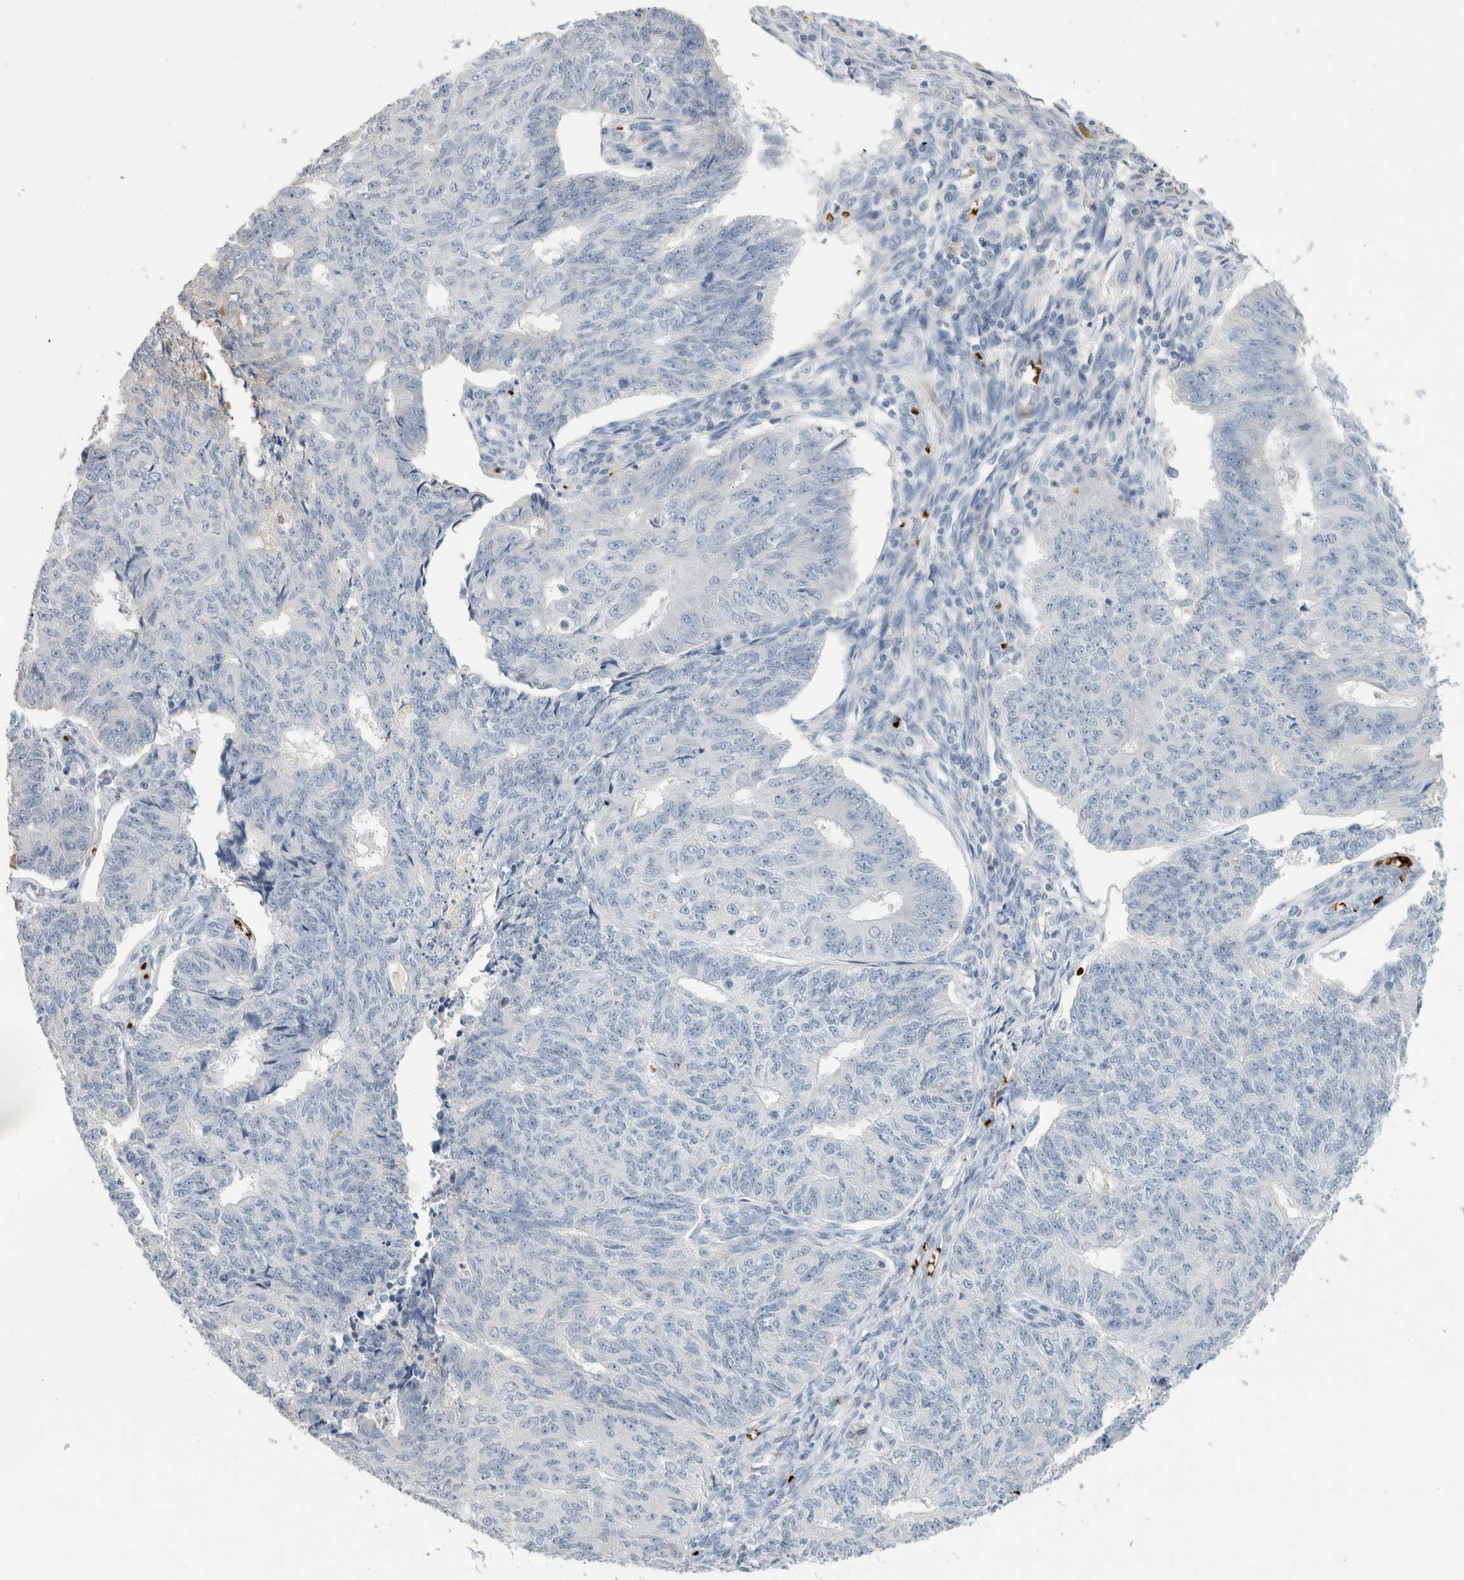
{"staining": {"intensity": "negative", "quantity": "none", "location": "none"}, "tissue": "endometrial cancer", "cell_type": "Tumor cells", "image_type": "cancer", "snomed": [{"axis": "morphology", "description": "Adenocarcinoma, NOS"}, {"axis": "topography", "description": "Endometrium"}], "caption": "Endometrial cancer was stained to show a protein in brown. There is no significant staining in tumor cells.", "gene": "CA1", "patient": {"sex": "female", "age": 32}}